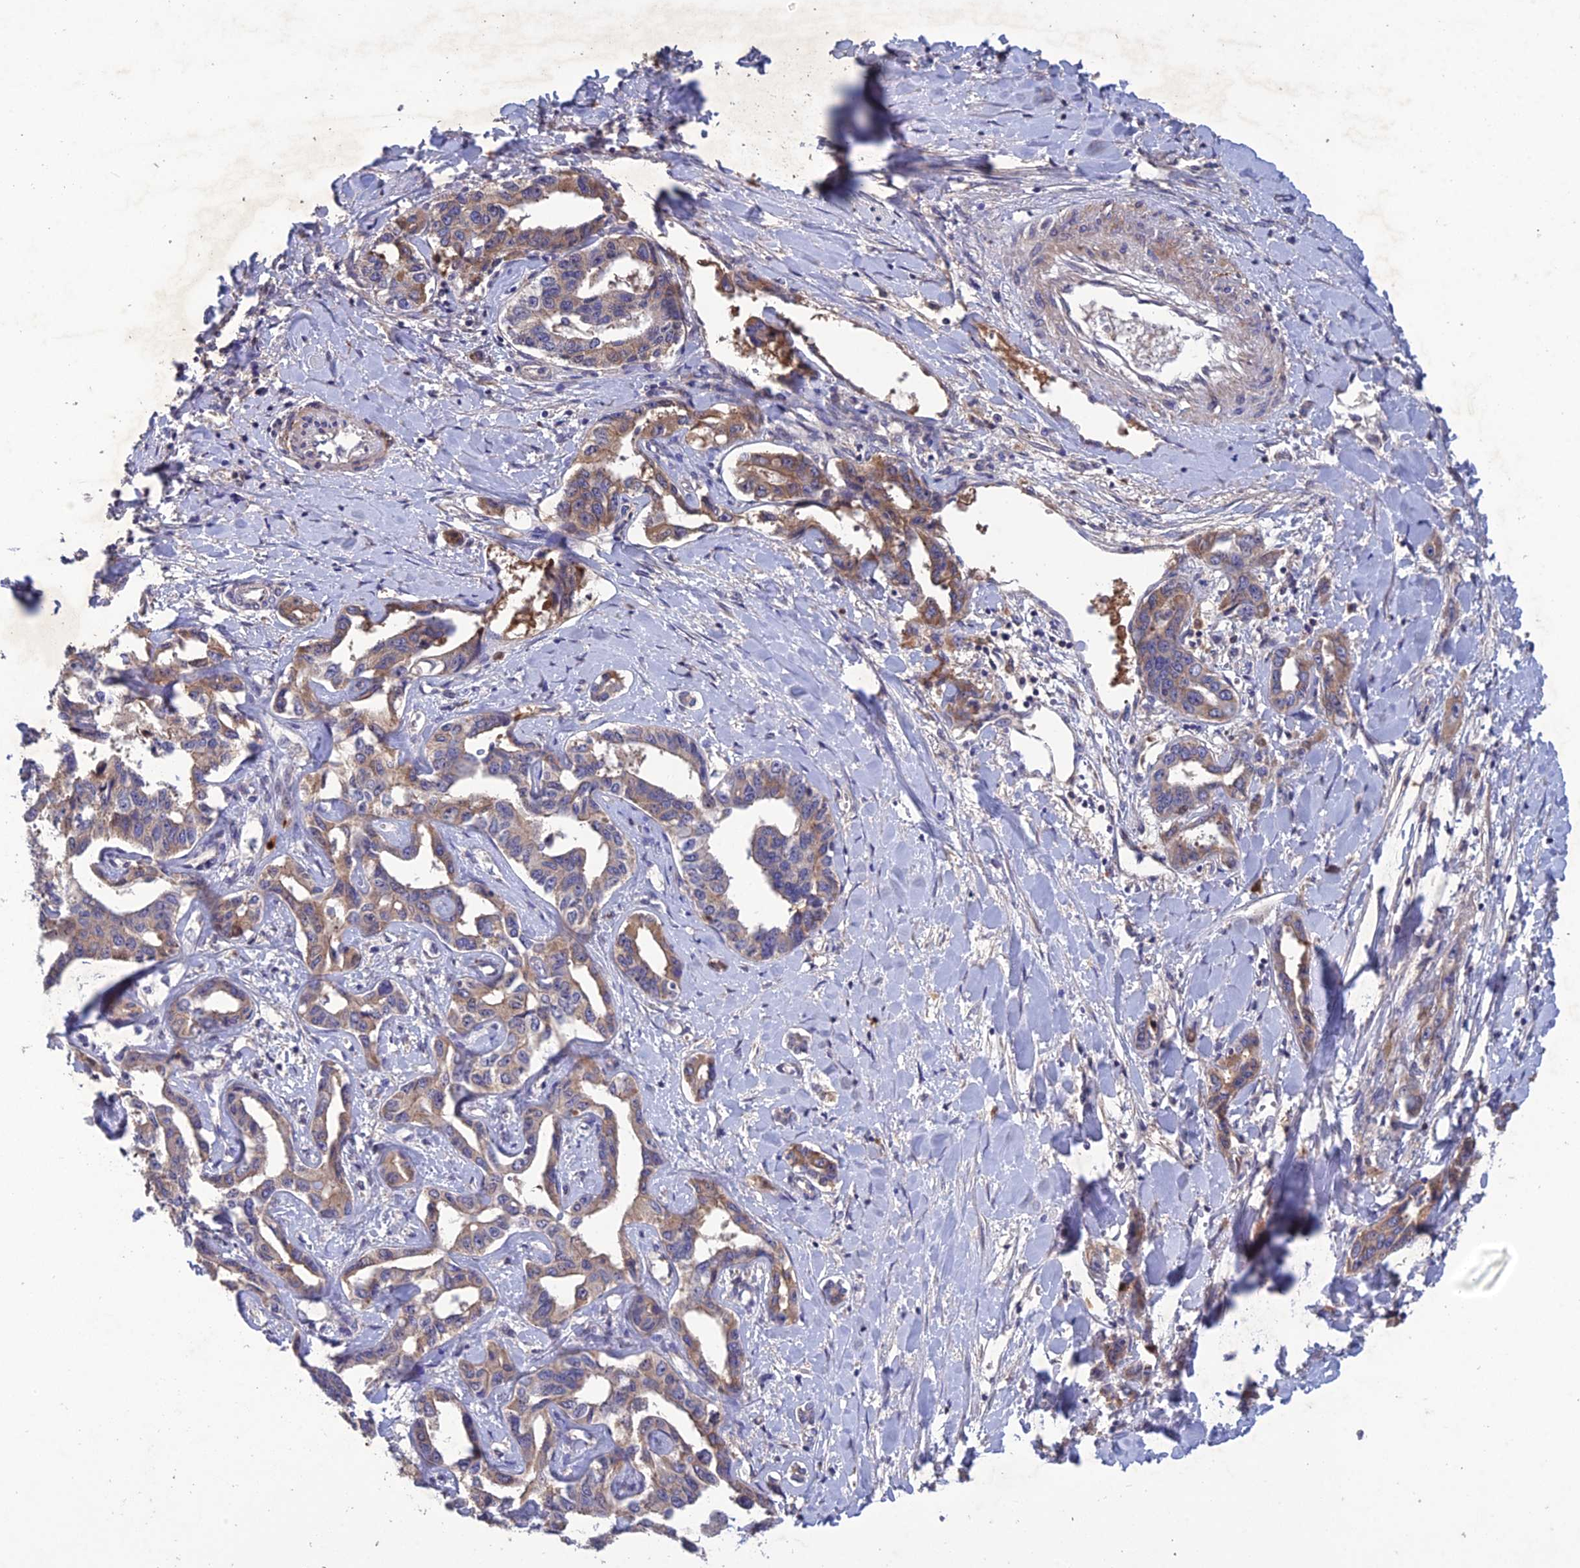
{"staining": {"intensity": "weak", "quantity": "25%-75%", "location": "cytoplasmic/membranous"}, "tissue": "liver cancer", "cell_type": "Tumor cells", "image_type": "cancer", "snomed": [{"axis": "morphology", "description": "Cholangiocarcinoma"}, {"axis": "topography", "description": "Liver"}], "caption": "Protein analysis of liver cholangiocarcinoma tissue exhibits weak cytoplasmic/membranous positivity in about 25%-75% of tumor cells. Using DAB (brown) and hematoxylin (blue) stains, captured at high magnification using brightfield microscopy.", "gene": "SLC39A13", "patient": {"sex": "male", "age": 59}}